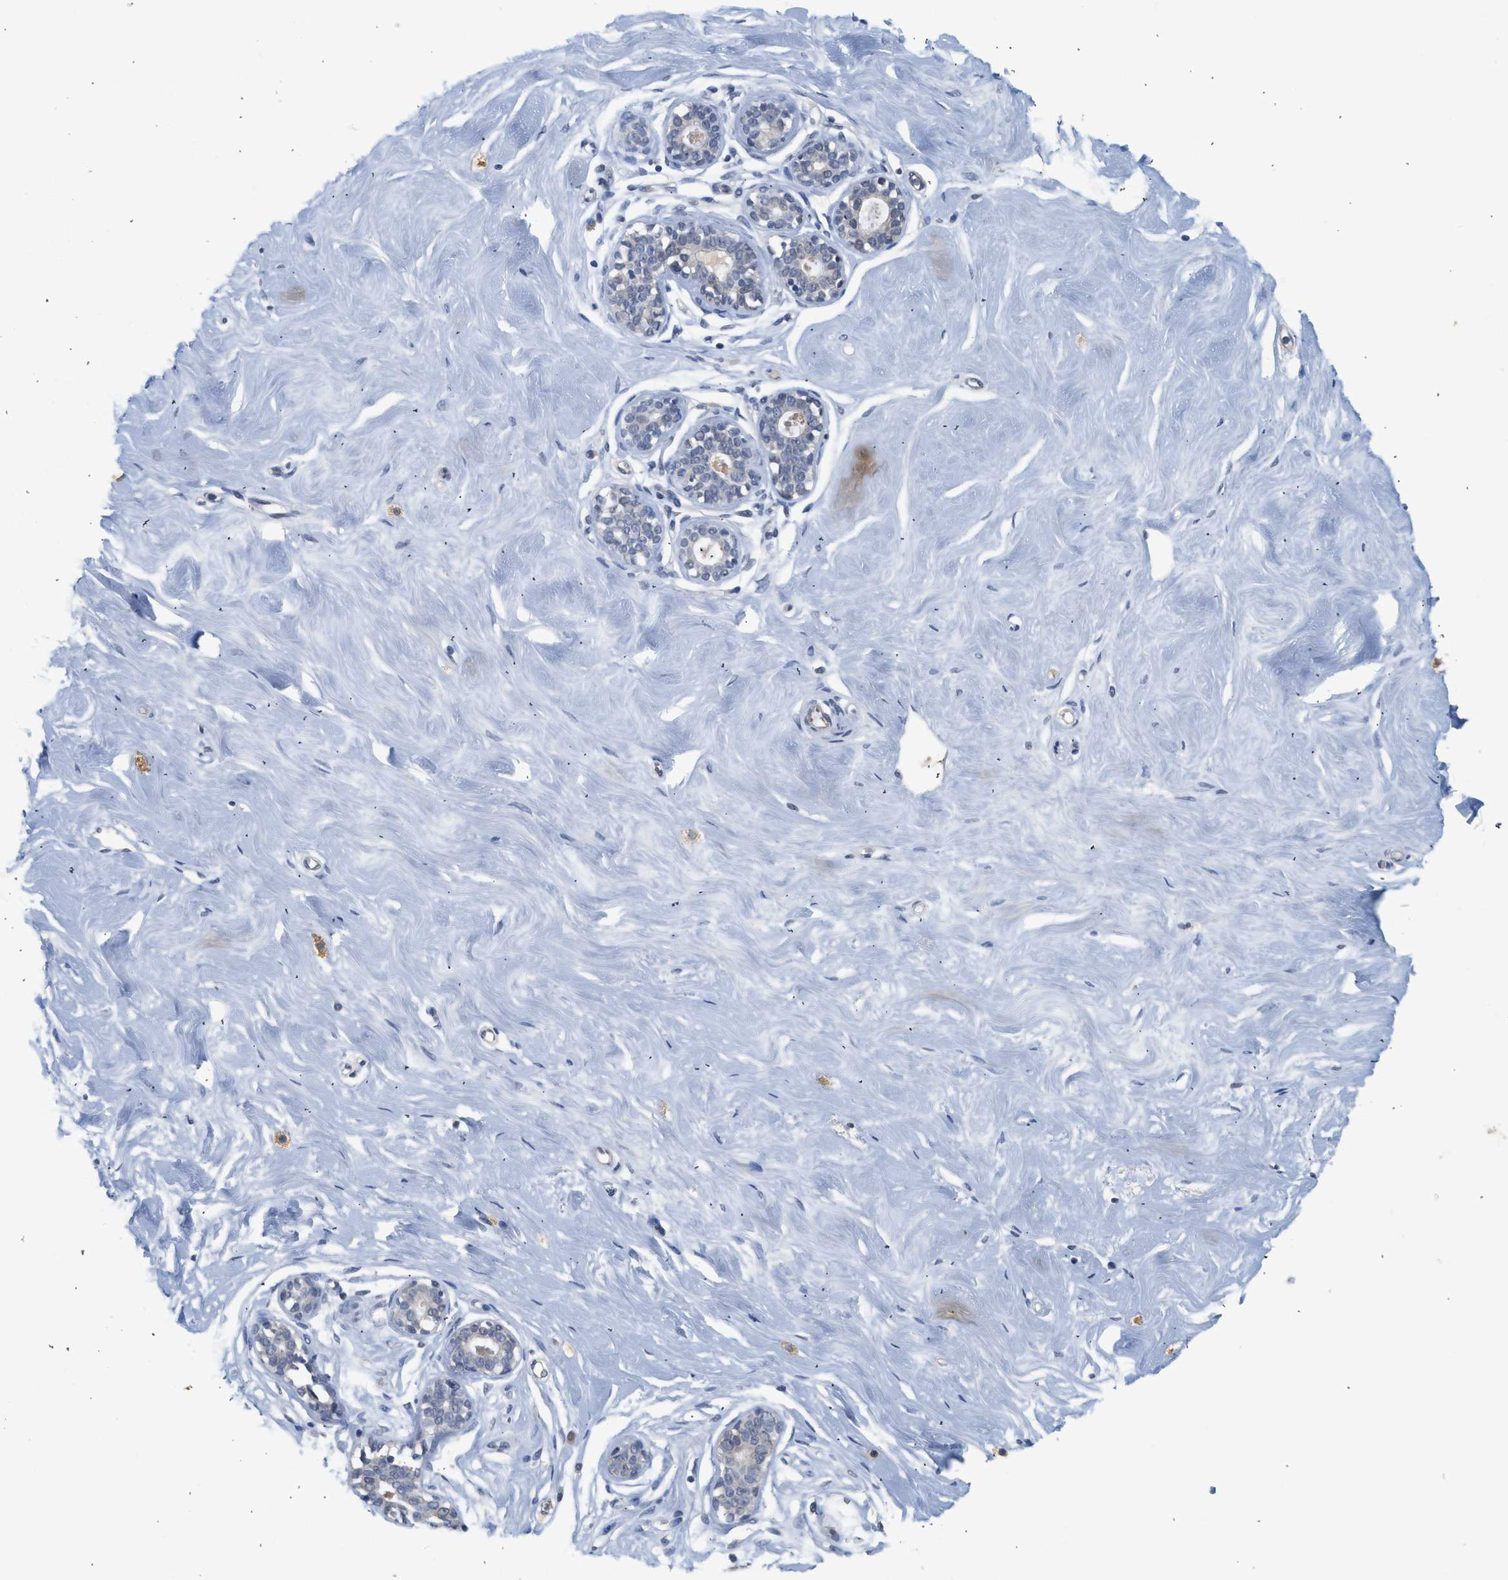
{"staining": {"intensity": "negative", "quantity": "none", "location": "none"}, "tissue": "breast", "cell_type": "Adipocytes", "image_type": "normal", "snomed": [{"axis": "morphology", "description": "Normal tissue, NOS"}, {"axis": "topography", "description": "Breast"}], "caption": "The immunohistochemistry (IHC) photomicrograph has no significant expression in adipocytes of breast. The staining was performed using DAB (3,3'-diaminobenzidine) to visualize the protein expression in brown, while the nuclei were stained in blue with hematoxylin (Magnification: 20x).", "gene": "CSF3R", "patient": {"sex": "female", "age": 23}}